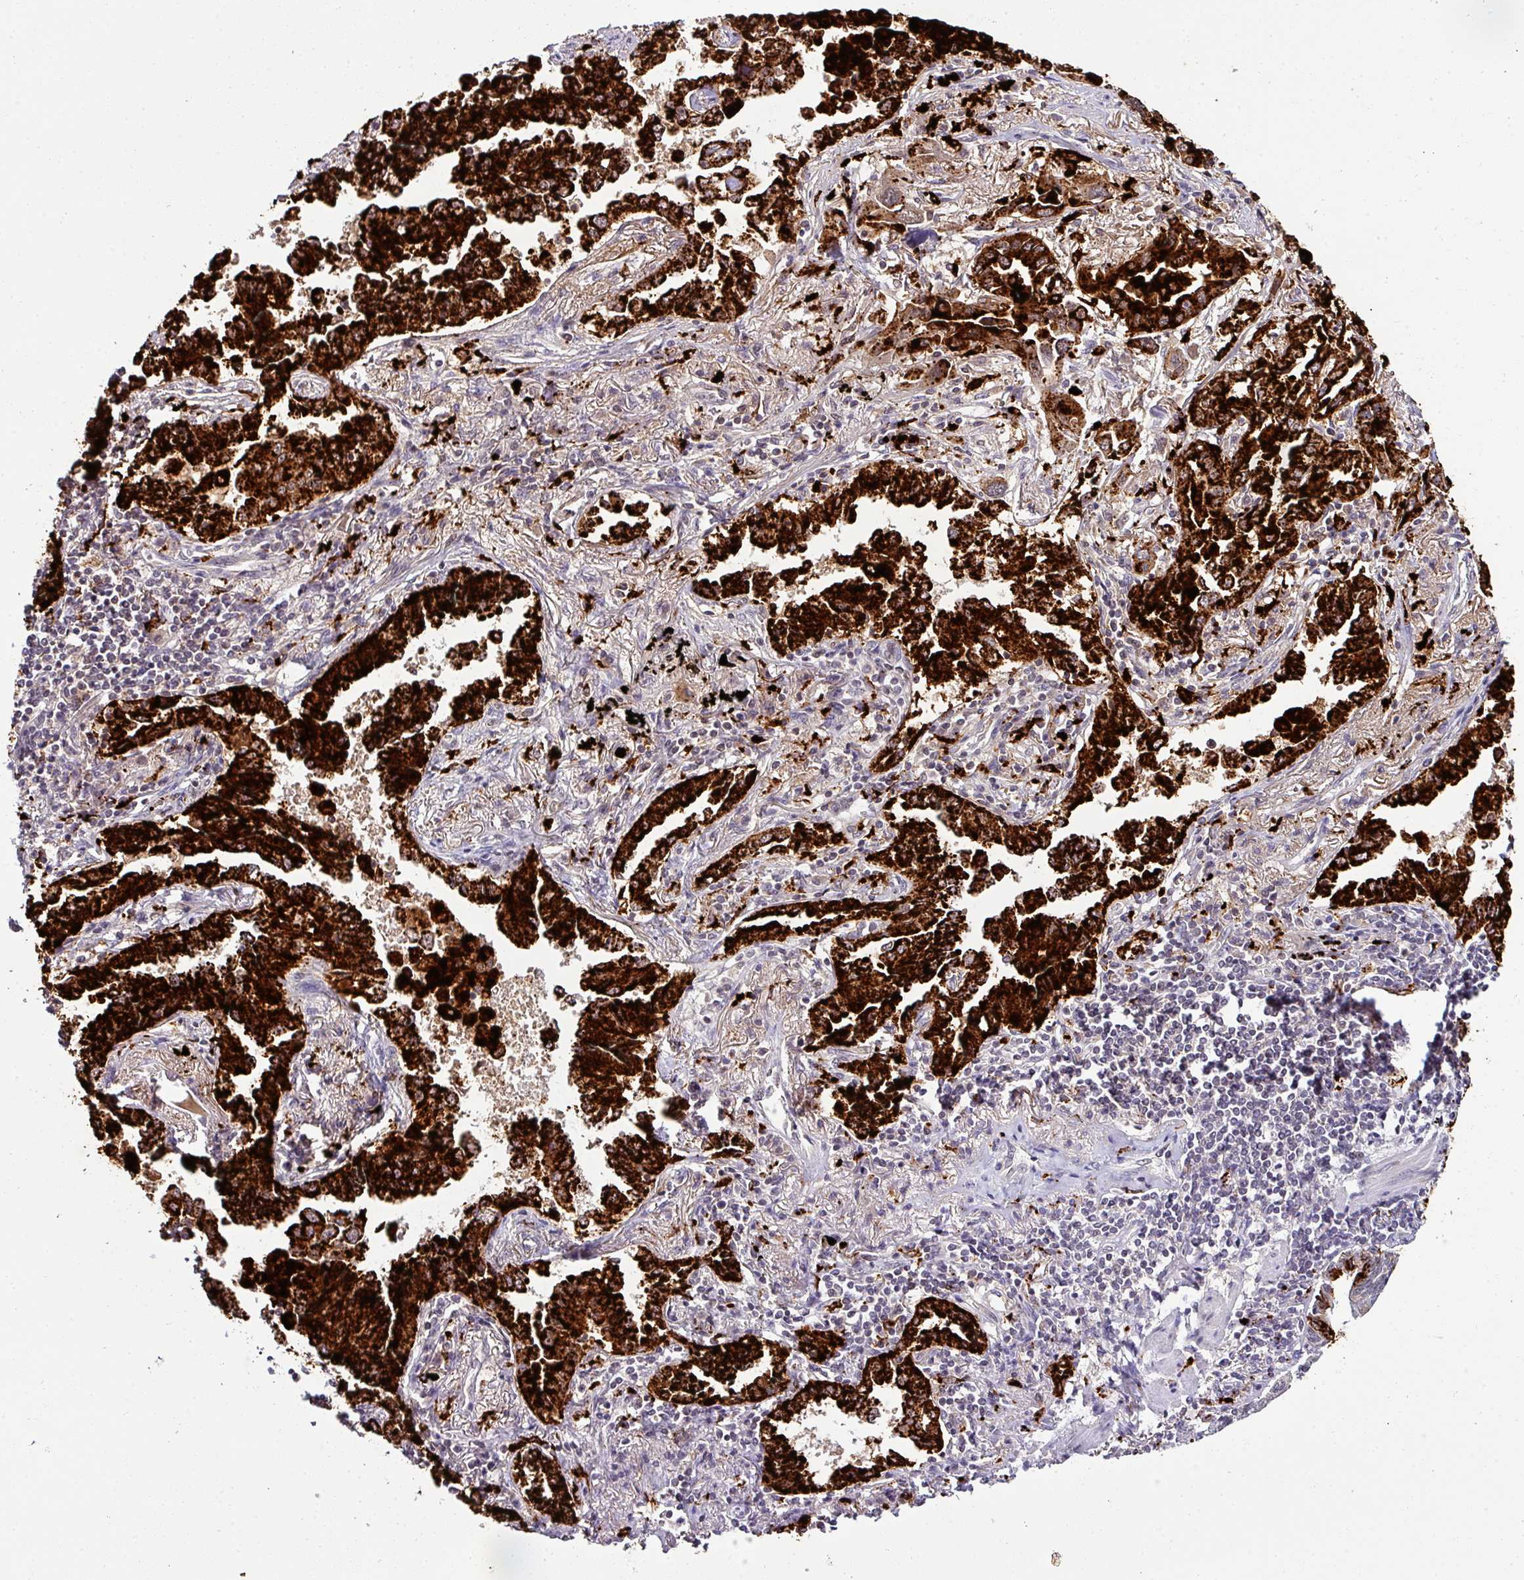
{"staining": {"intensity": "strong", "quantity": ">75%", "location": "cytoplasmic/membranous"}, "tissue": "lung cancer", "cell_type": "Tumor cells", "image_type": "cancer", "snomed": [{"axis": "morphology", "description": "Adenocarcinoma, NOS"}, {"axis": "topography", "description": "Lung"}], "caption": "Human lung cancer stained with a protein marker demonstrates strong staining in tumor cells.", "gene": "NAPSA", "patient": {"sex": "male", "age": 67}}